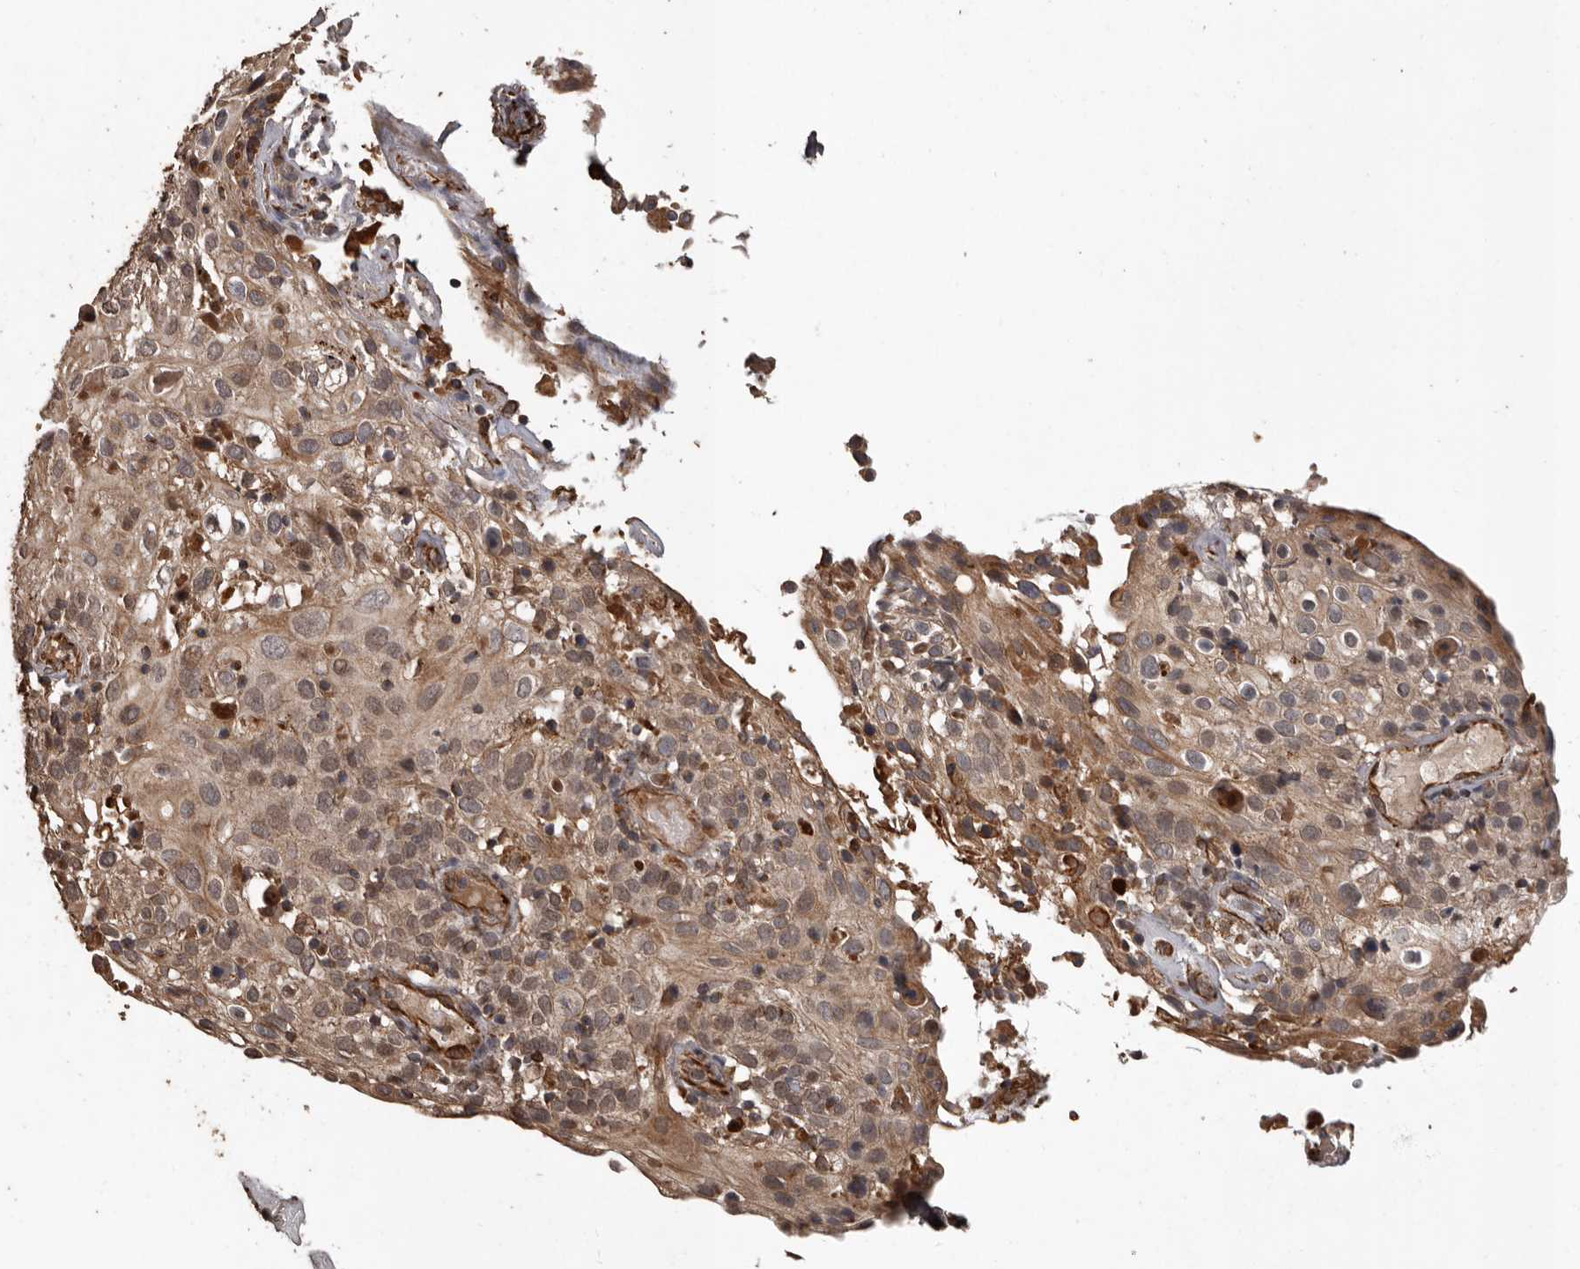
{"staining": {"intensity": "weak", "quantity": ">75%", "location": "cytoplasmic/membranous,nuclear"}, "tissue": "cervical cancer", "cell_type": "Tumor cells", "image_type": "cancer", "snomed": [{"axis": "morphology", "description": "Squamous cell carcinoma, NOS"}, {"axis": "topography", "description": "Cervix"}], "caption": "An IHC histopathology image of neoplastic tissue is shown. Protein staining in brown shows weak cytoplasmic/membranous and nuclear positivity in cervical squamous cell carcinoma within tumor cells.", "gene": "BRAT1", "patient": {"sex": "female", "age": 74}}